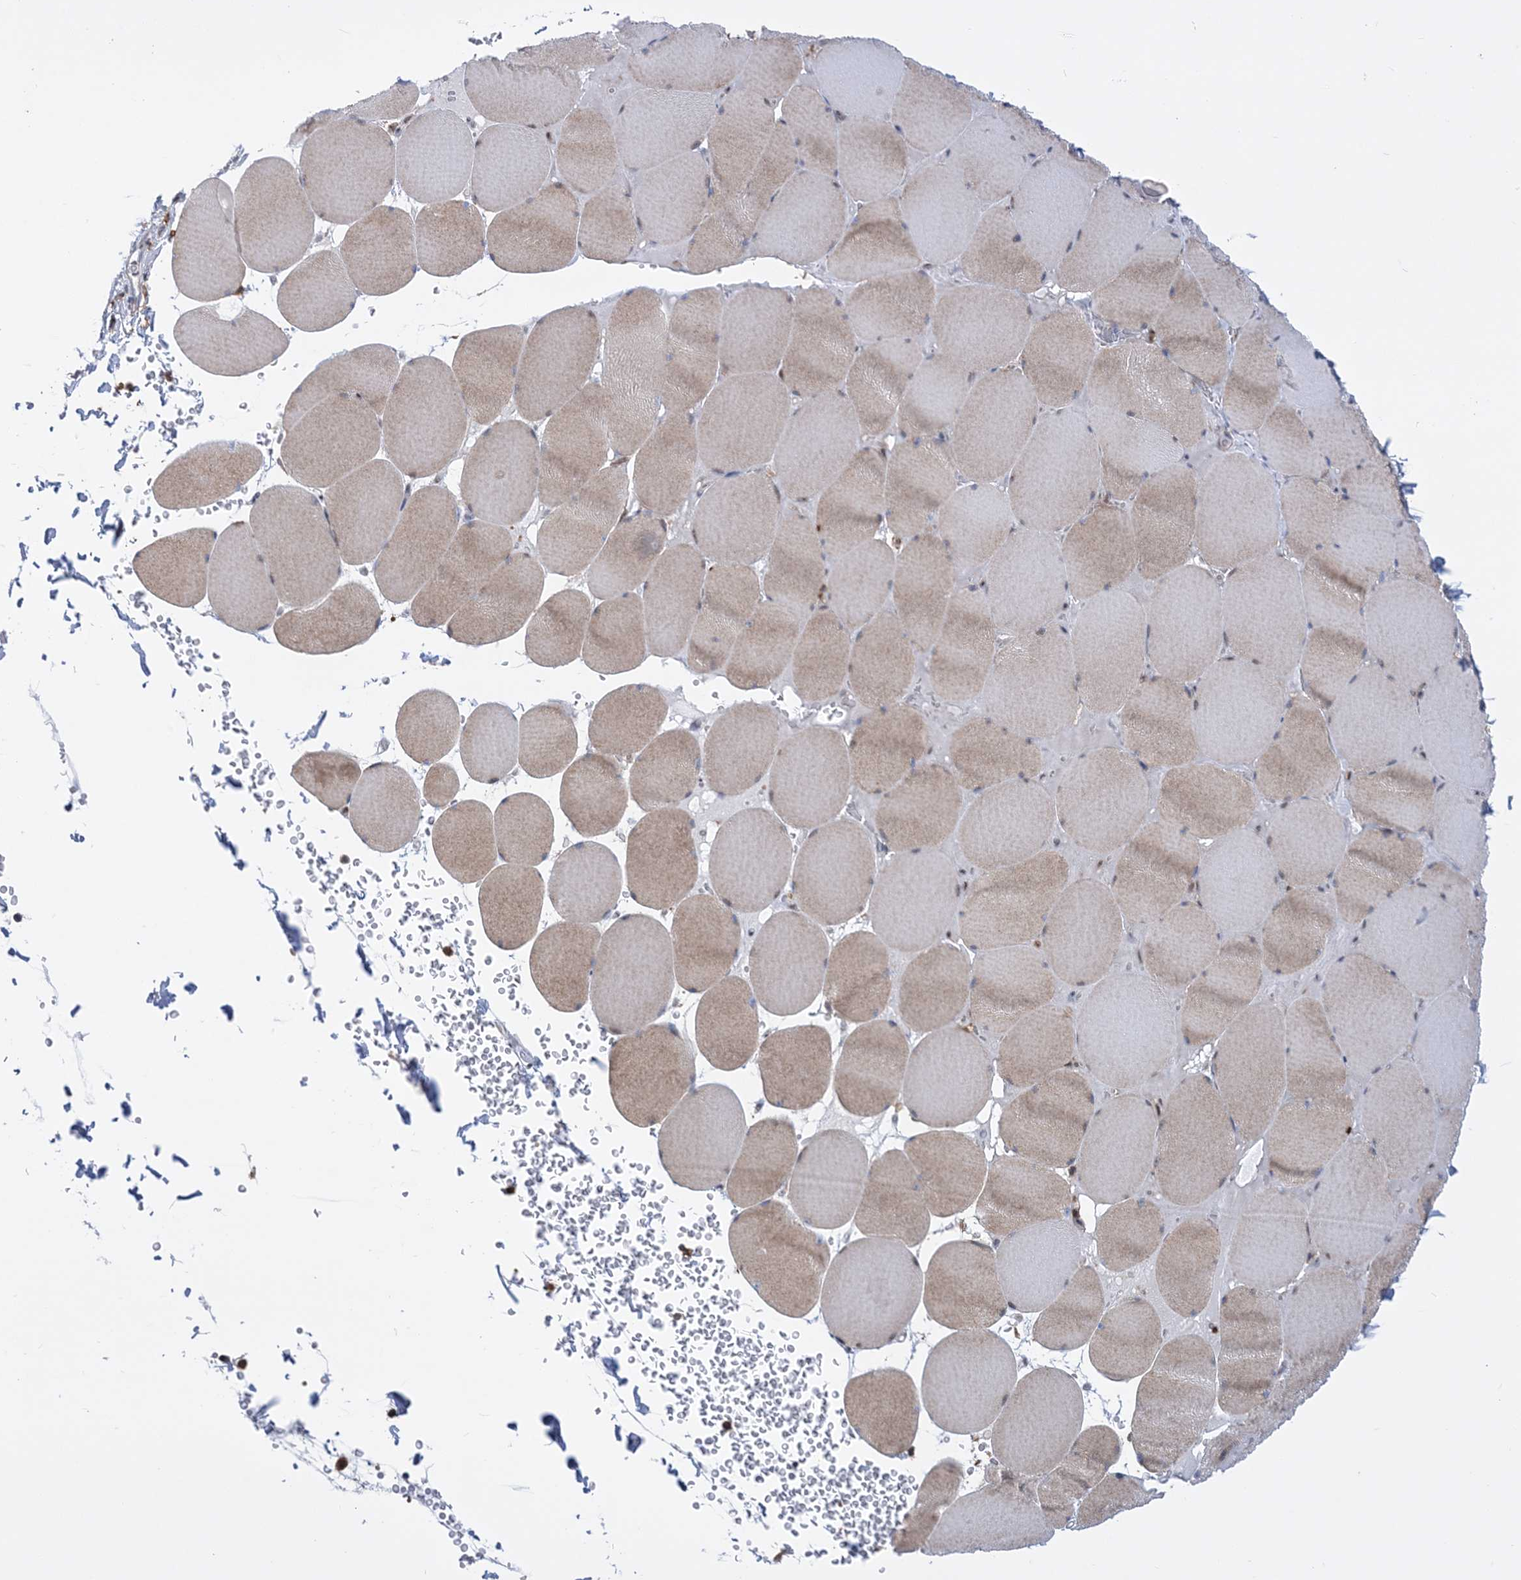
{"staining": {"intensity": "weak", "quantity": "25%-75%", "location": "cytoplasmic/membranous"}, "tissue": "skeletal muscle", "cell_type": "Myocytes", "image_type": "normal", "snomed": [{"axis": "morphology", "description": "Normal tissue, NOS"}, {"axis": "topography", "description": "Skeletal muscle"}, {"axis": "topography", "description": "Head-Neck"}], "caption": "Weak cytoplasmic/membranous protein staining is present in approximately 25%-75% of myocytes in skeletal muscle.", "gene": "RNPEPL1", "patient": {"sex": "male", "age": 66}}